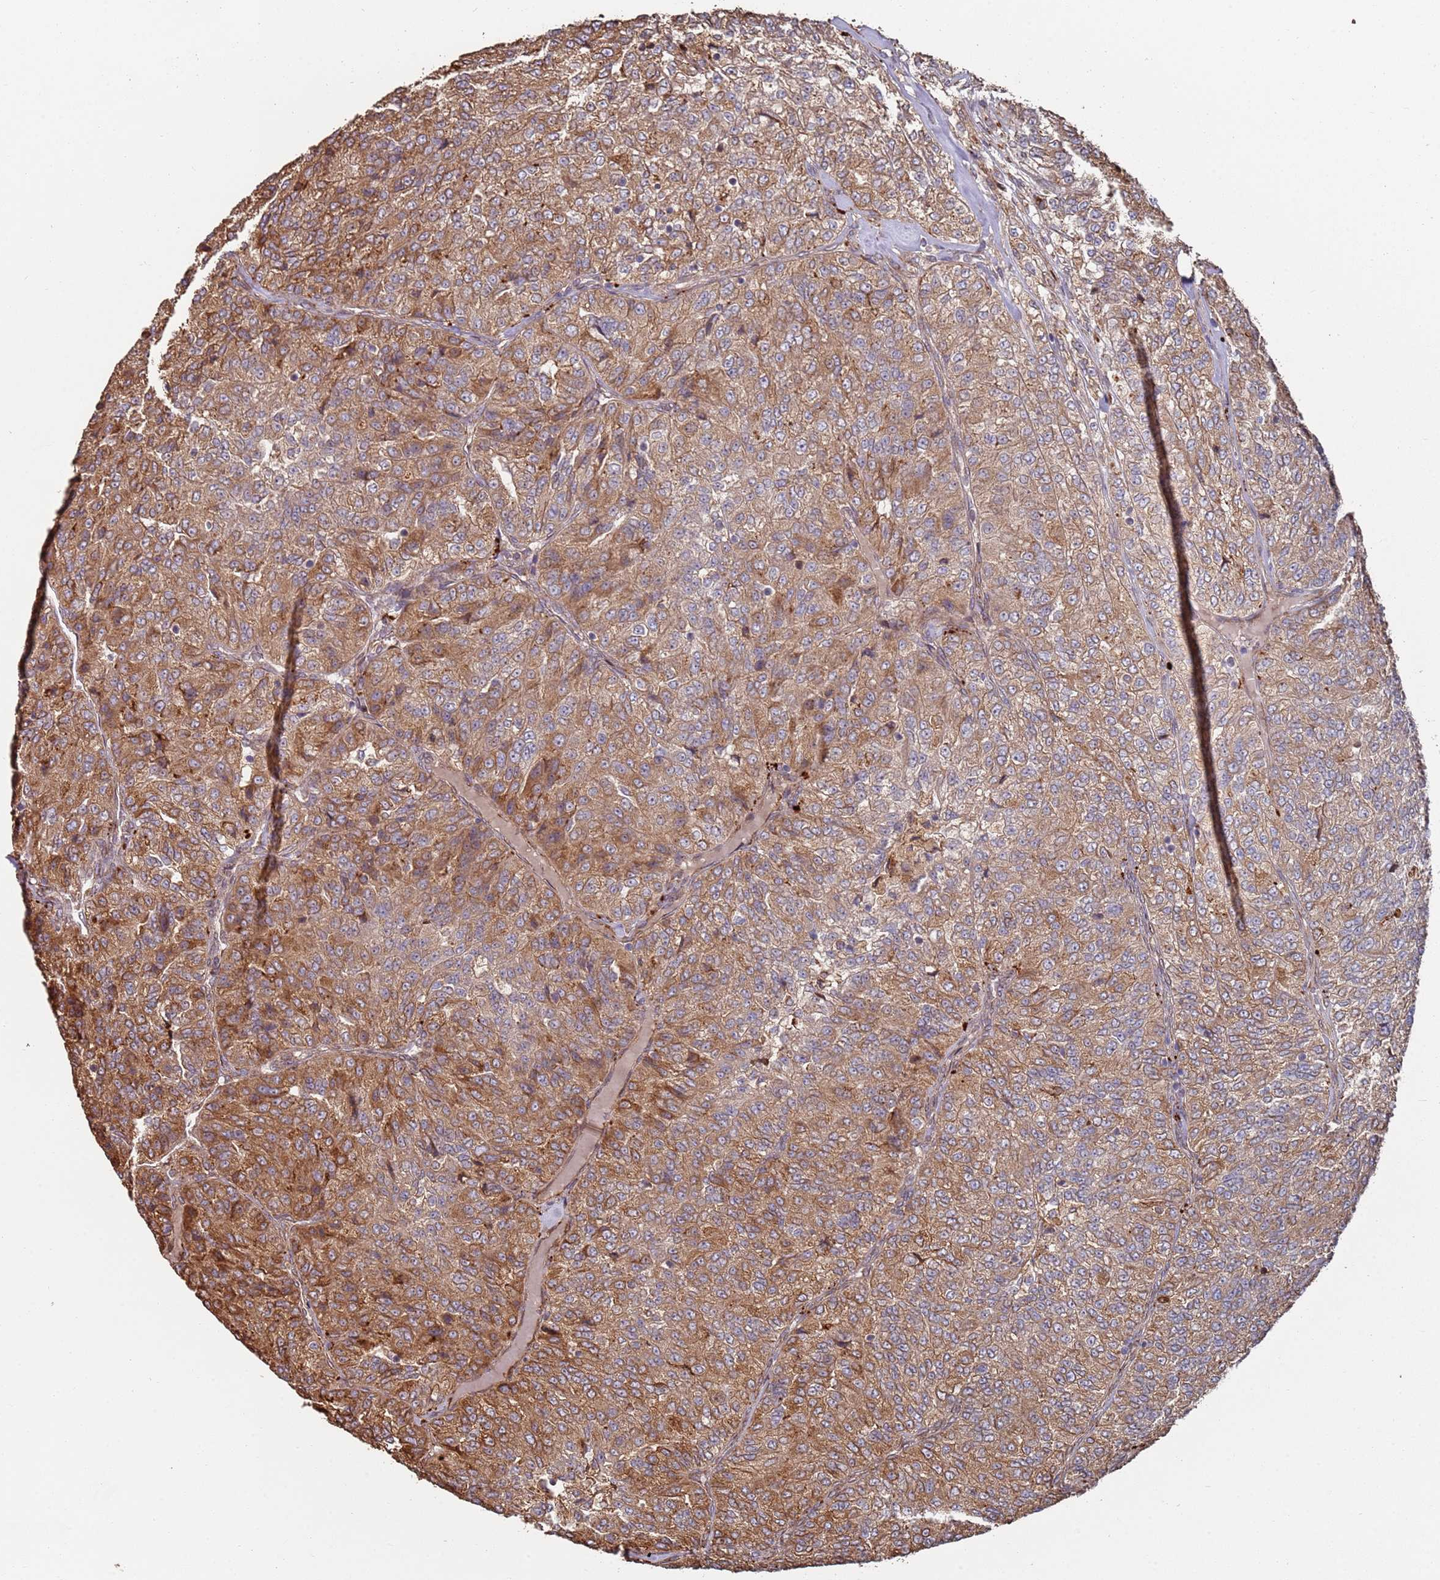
{"staining": {"intensity": "moderate", "quantity": ">75%", "location": "cytoplasmic/membranous"}, "tissue": "renal cancer", "cell_type": "Tumor cells", "image_type": "cancer", "snomed": [{"axis": "morphology", "description": "Adenocarcinoma, NOS"}, {"axis": "topography", "description": "Kidney"}], "caption": "Protein expression by immunohistochemistry exhibits moderate cytoplasmic/membranous staining in approximately >75% of tumor cells in renal adenocarcinoma.", "gene": "LACC1", "patient": {"sex": "female", "age": 63}}